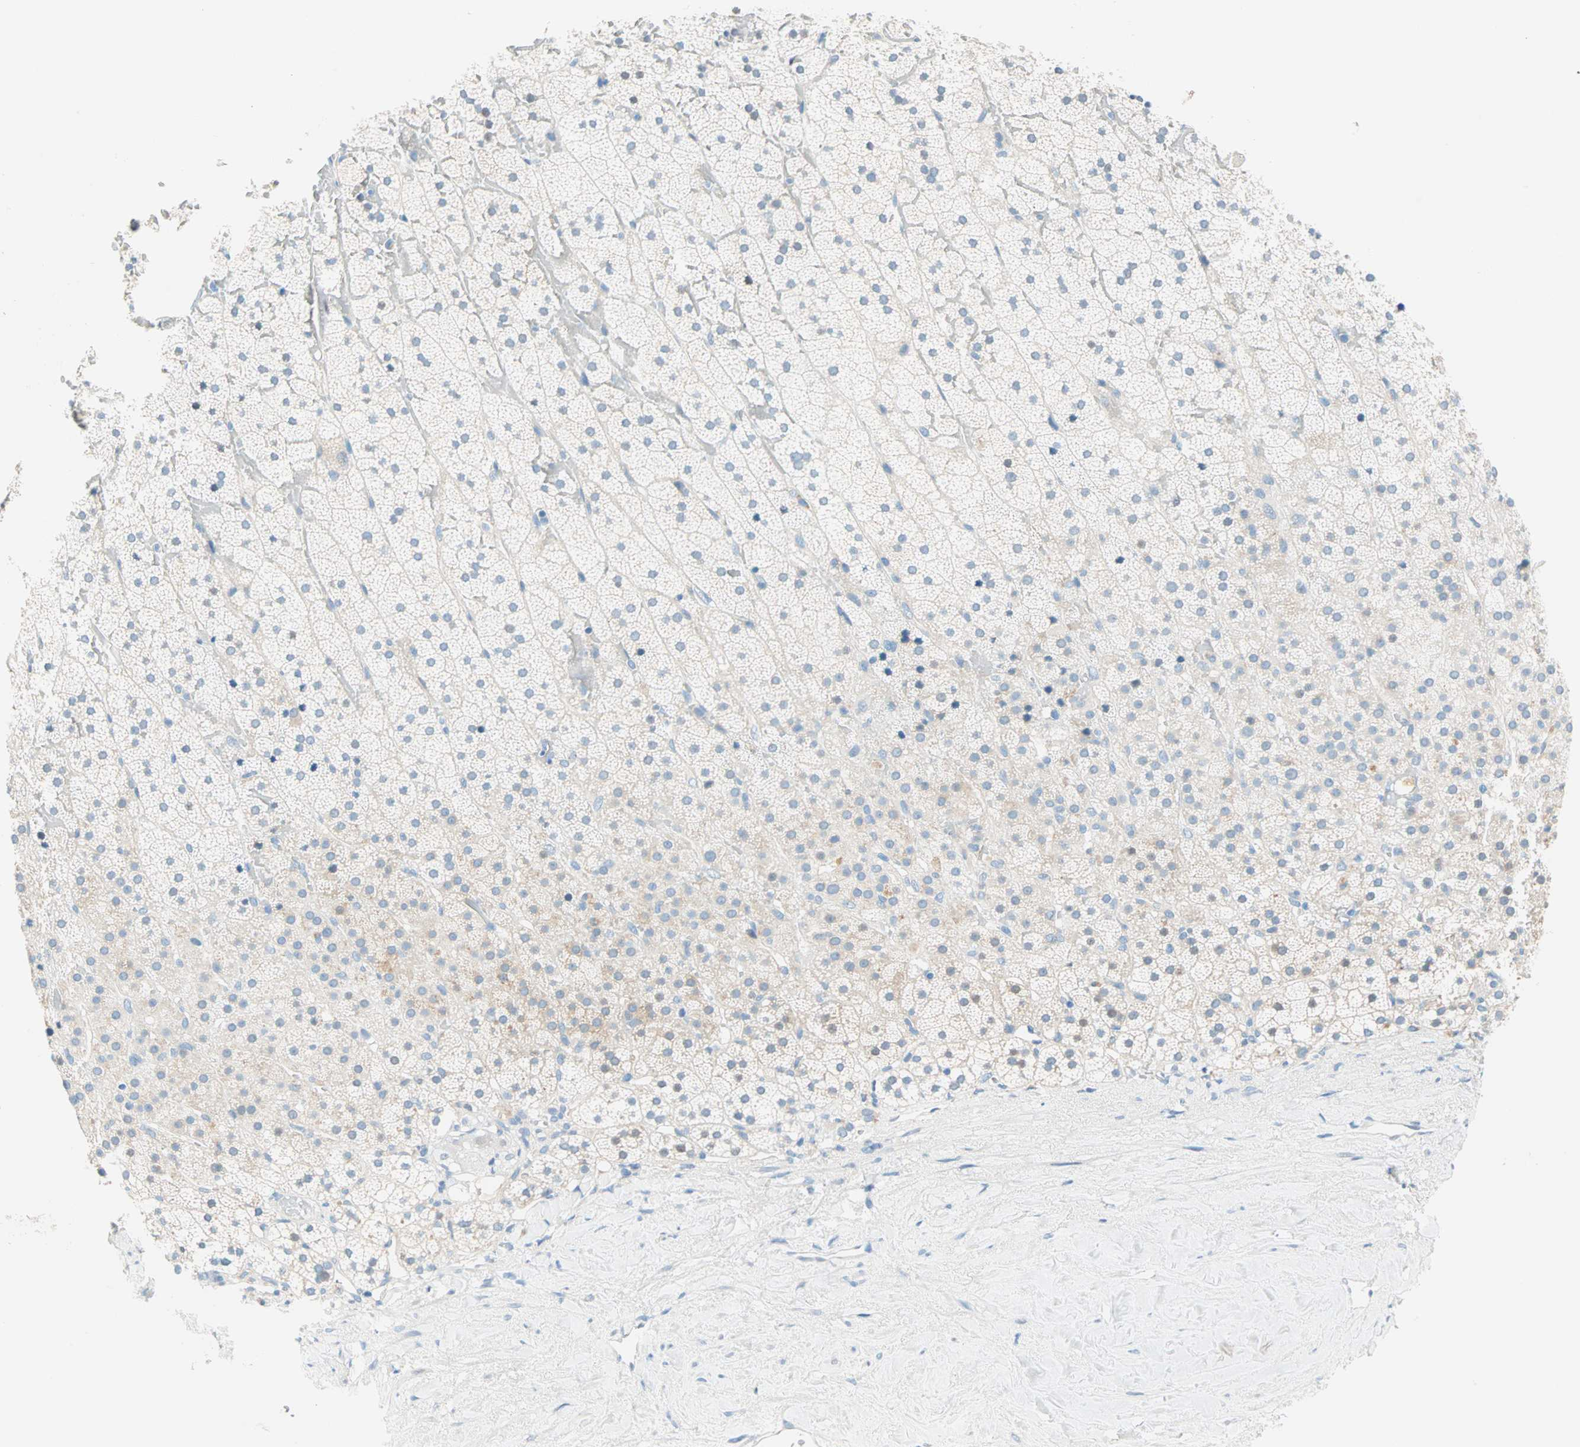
{"staining": {"intensity": "negative", "quantity": "none", "location": "none"}, "tissue": "adrenal gland", "cell_type": "Glandular cells", "image_type": "normal", "snomed": [{"axis": "morphology", "description": "Normal tissue, NOS"}, {"axis": "topography", "description": "Adrenal gland"}], "caption": "Immunohistochemistry of benign human adrenal gland exhibits no expression in glandular cells.", "gene": "TMEM163", "patient": {"sex": "male", "age": 35}}